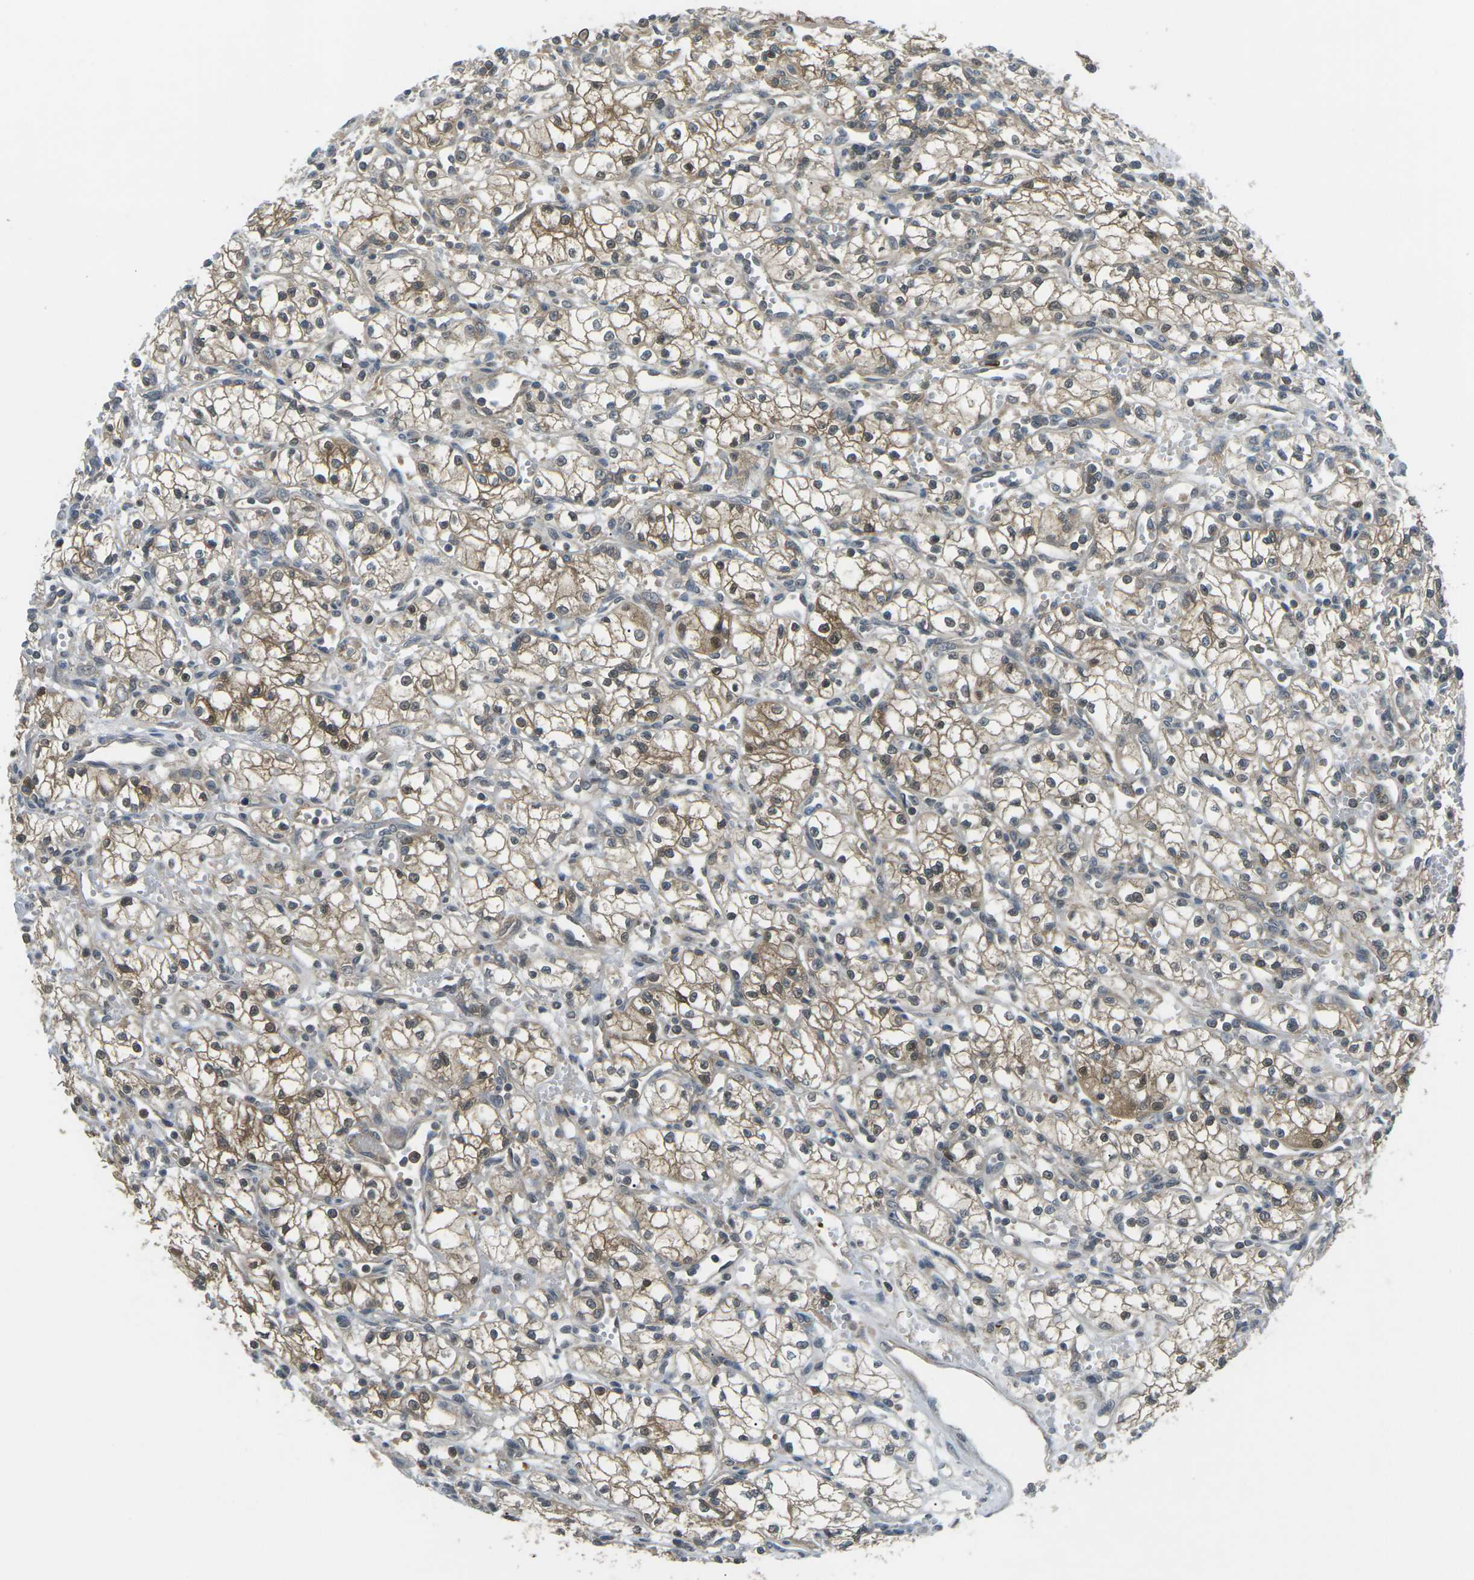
{"staining": {"intensity": "moderate", "quantity": ">75%", "location": "cytoplasmic/membranous,nuclear"}, "tissue": "renal cancer", "cell_type": "Tumor cells", "image_type": "cancer", "snomed": [{"axis": "morphology", "description": "Normal tissue, NOS"}, {"axis": "morphology", "description": "Adenocarcinoma, NOS"}, {"axis": "topography", "description": "Kidney"}], "caption": "This photomicrograph demonstrates immunohistochemistry staining of renal cancer, with medium moderate cytoplasmic/membranous and nuclear expression in about >75% of tumor cells.", "gene": "PIEZO2", "patient": {"sex": "male", "age": 59}}